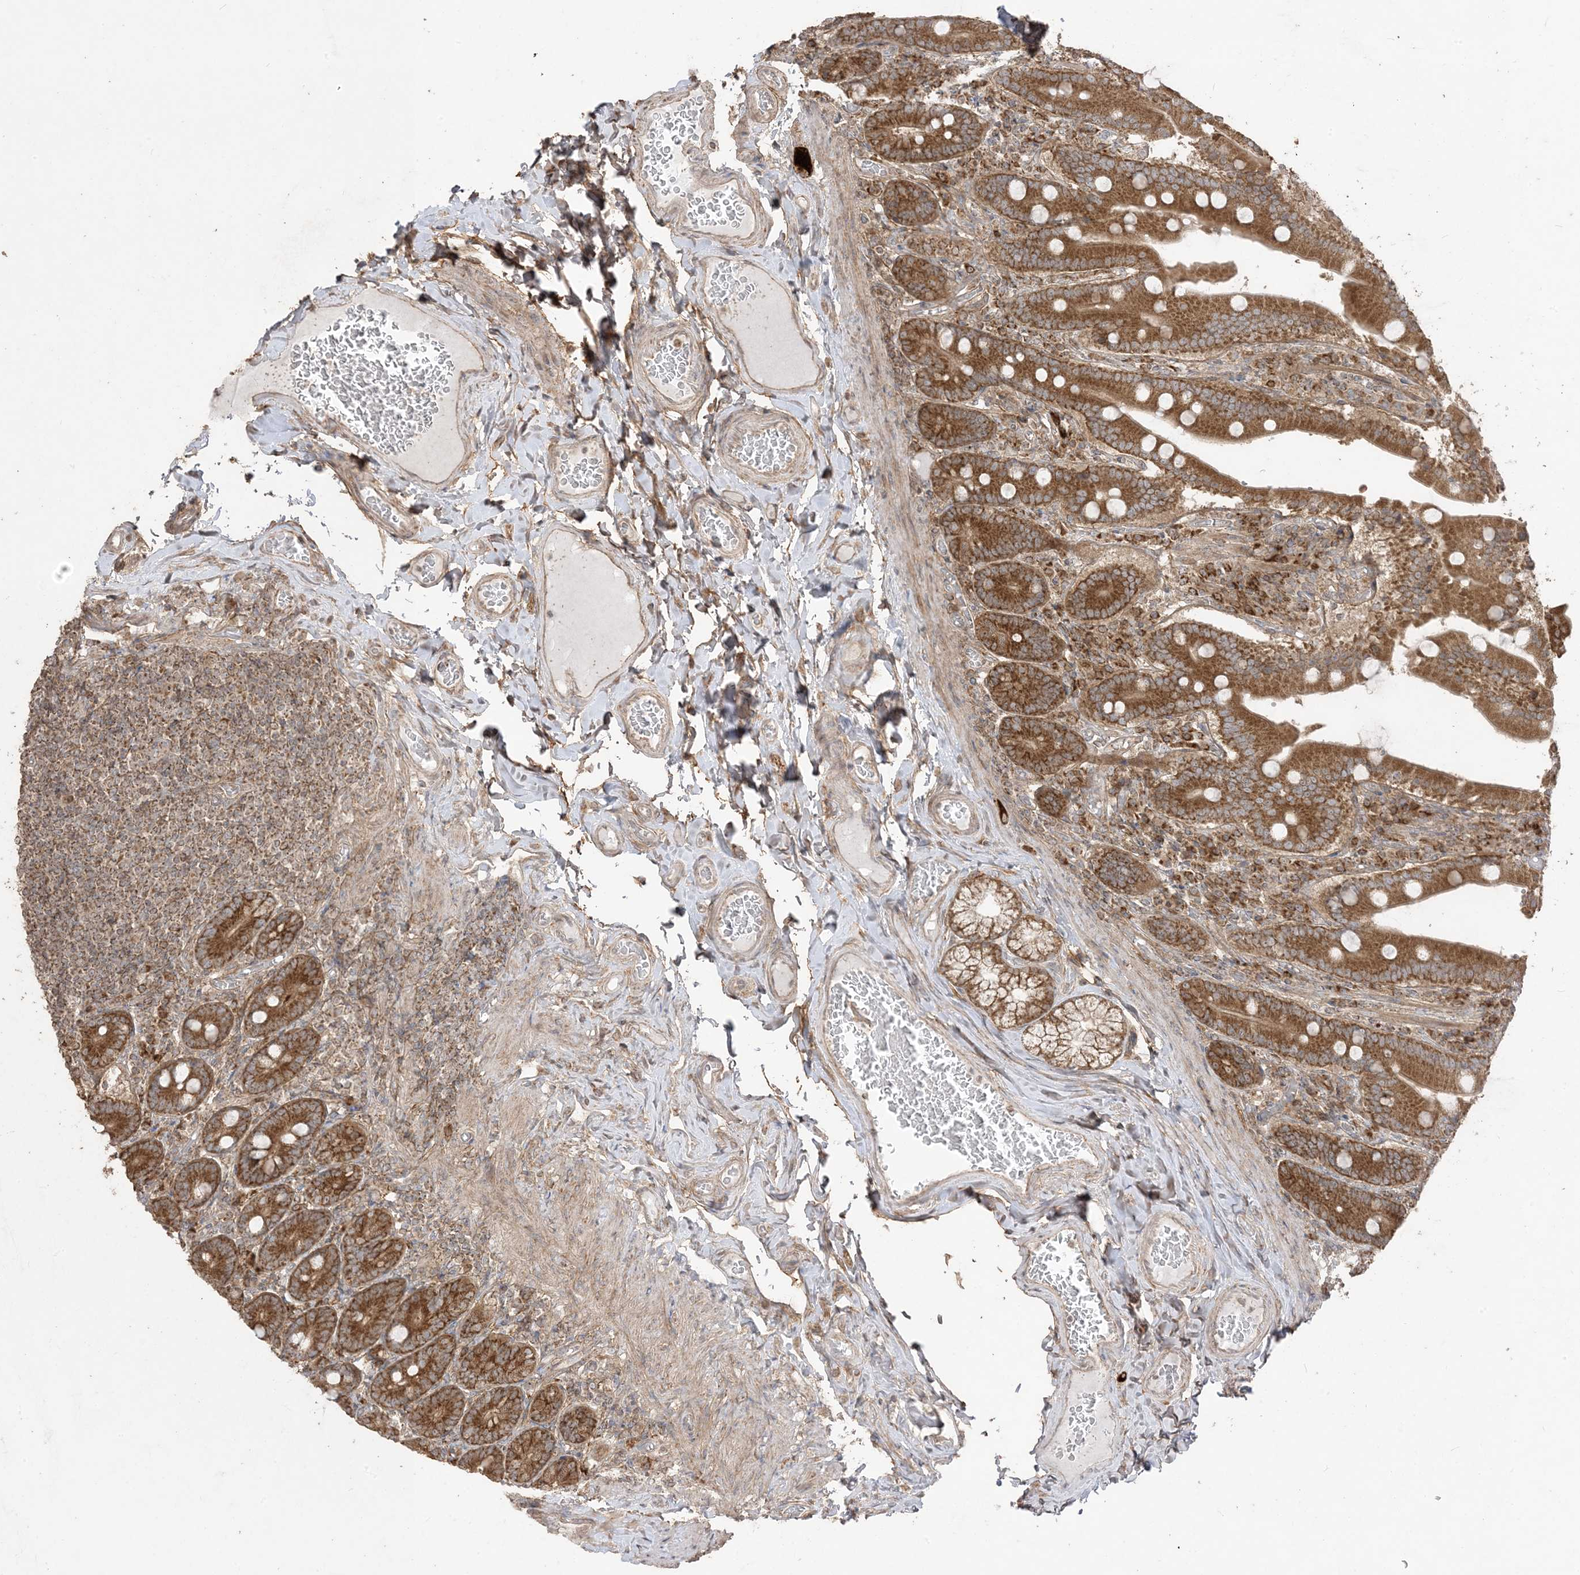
{"staining": {"intensity": "strong", "quantity": ">75%", "location": "cytoplasmic/membranous"}, "tissue": "duodenum", "cell_type": "Glandular cells", "image_type": "normal", "snomed": [{"axis": "morphology", "description": "Normal tissue, NOS"}, {"axis": "topography", "description": "Duodenum"}], "caption": "This is an image of immunohistochemistry (IHC) staining of benign duodenum, which shows strong expression in the cytoplasmic/membranous of glandular cells.", "gene": "SIRT3", "patient": {"sex": "female", "age": 62}}